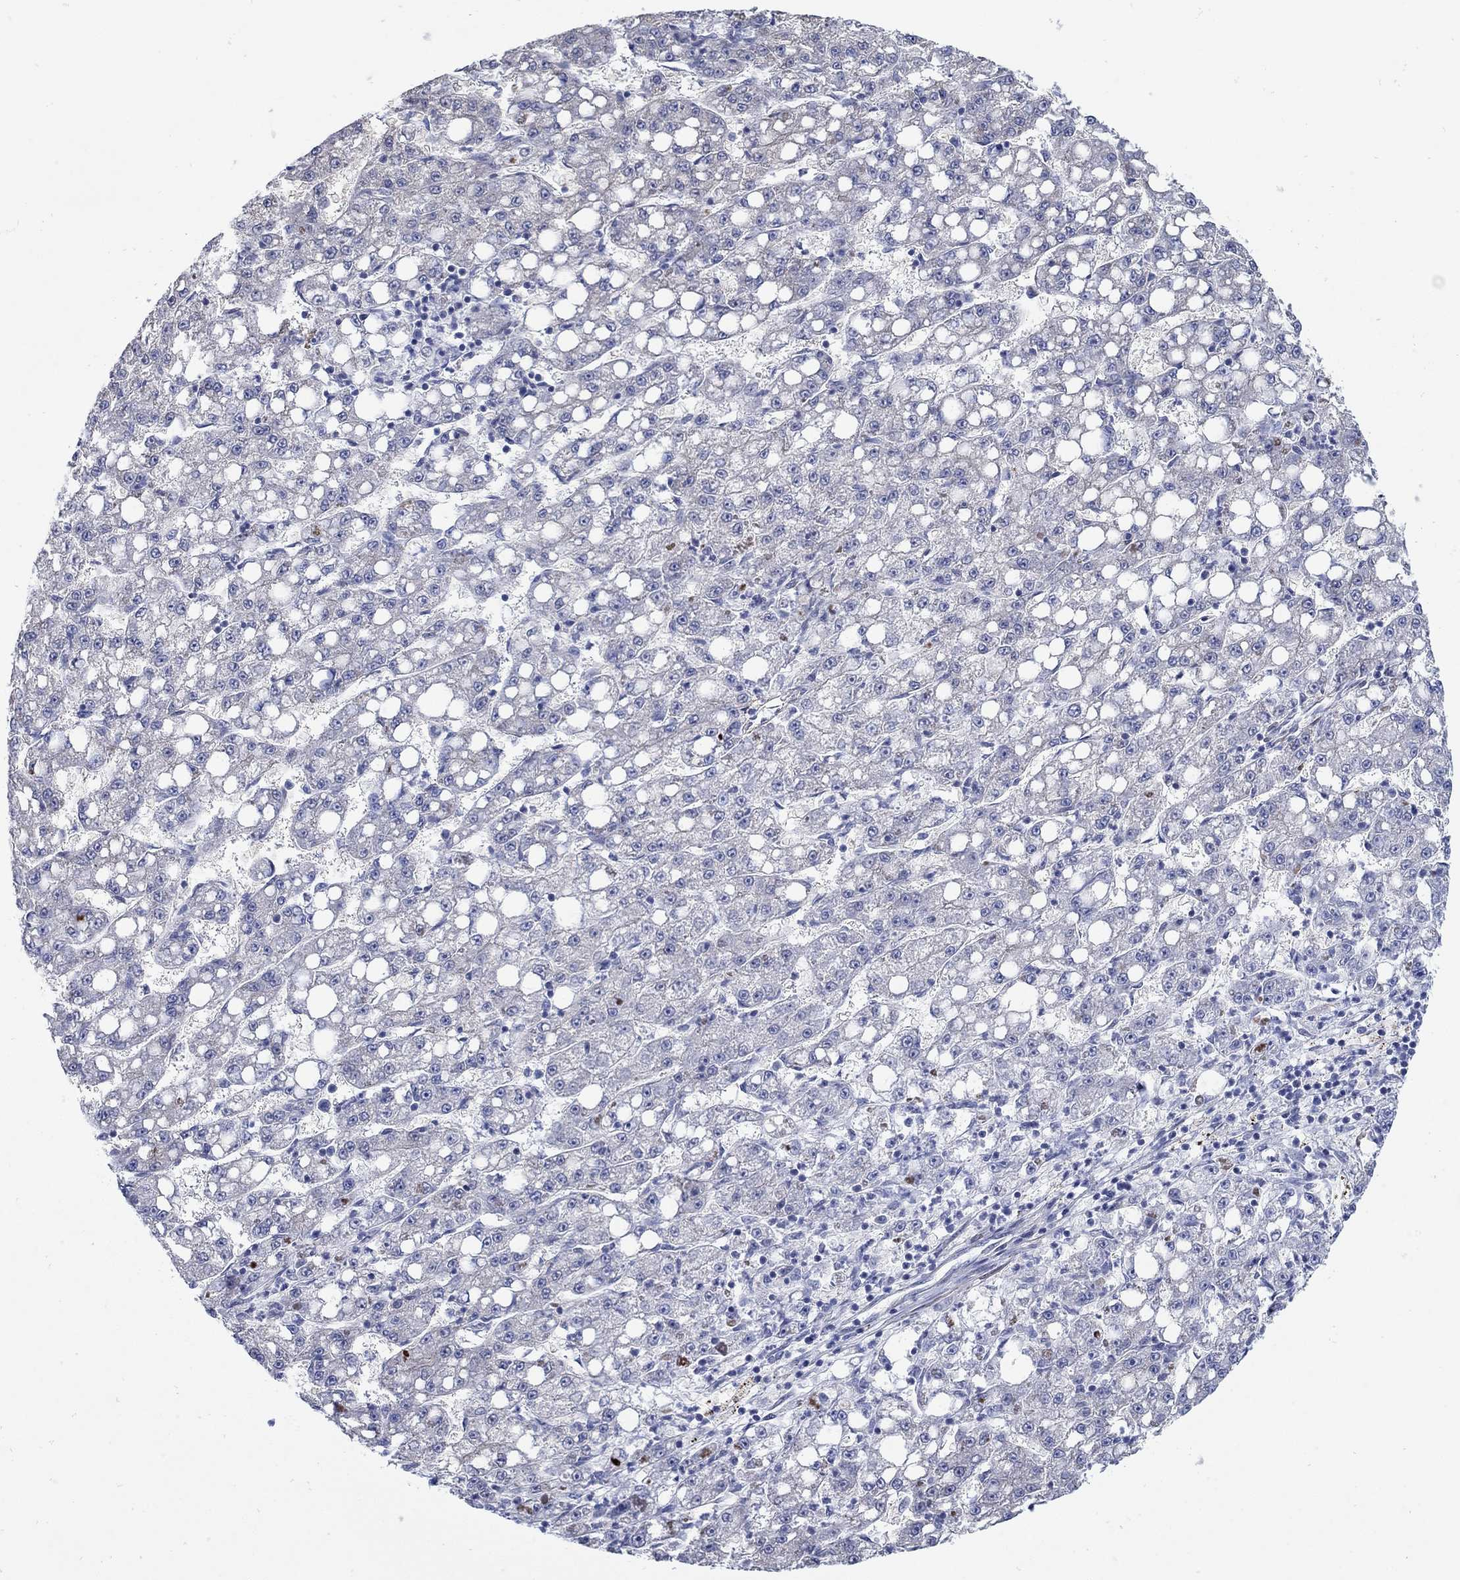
{"staining": {"intensity": "negative", "quantity": "none", "location": "none"}, "tissue": "liver cancer", "cell_type": "Tumor cells", "image_type": "cancer", "snomed": [{"axis": "morphology", "description": "Carcinoma, Hepatocellular, NOS"}, {"axis": "topography", "description": "Liver"}], "caption": "Micrograph shows no significant protein positivity in tumor cells of liver hepatocellular carcinoma.", "gene": "SCN7A", "patient": {"sex": "female", "age": 65}}